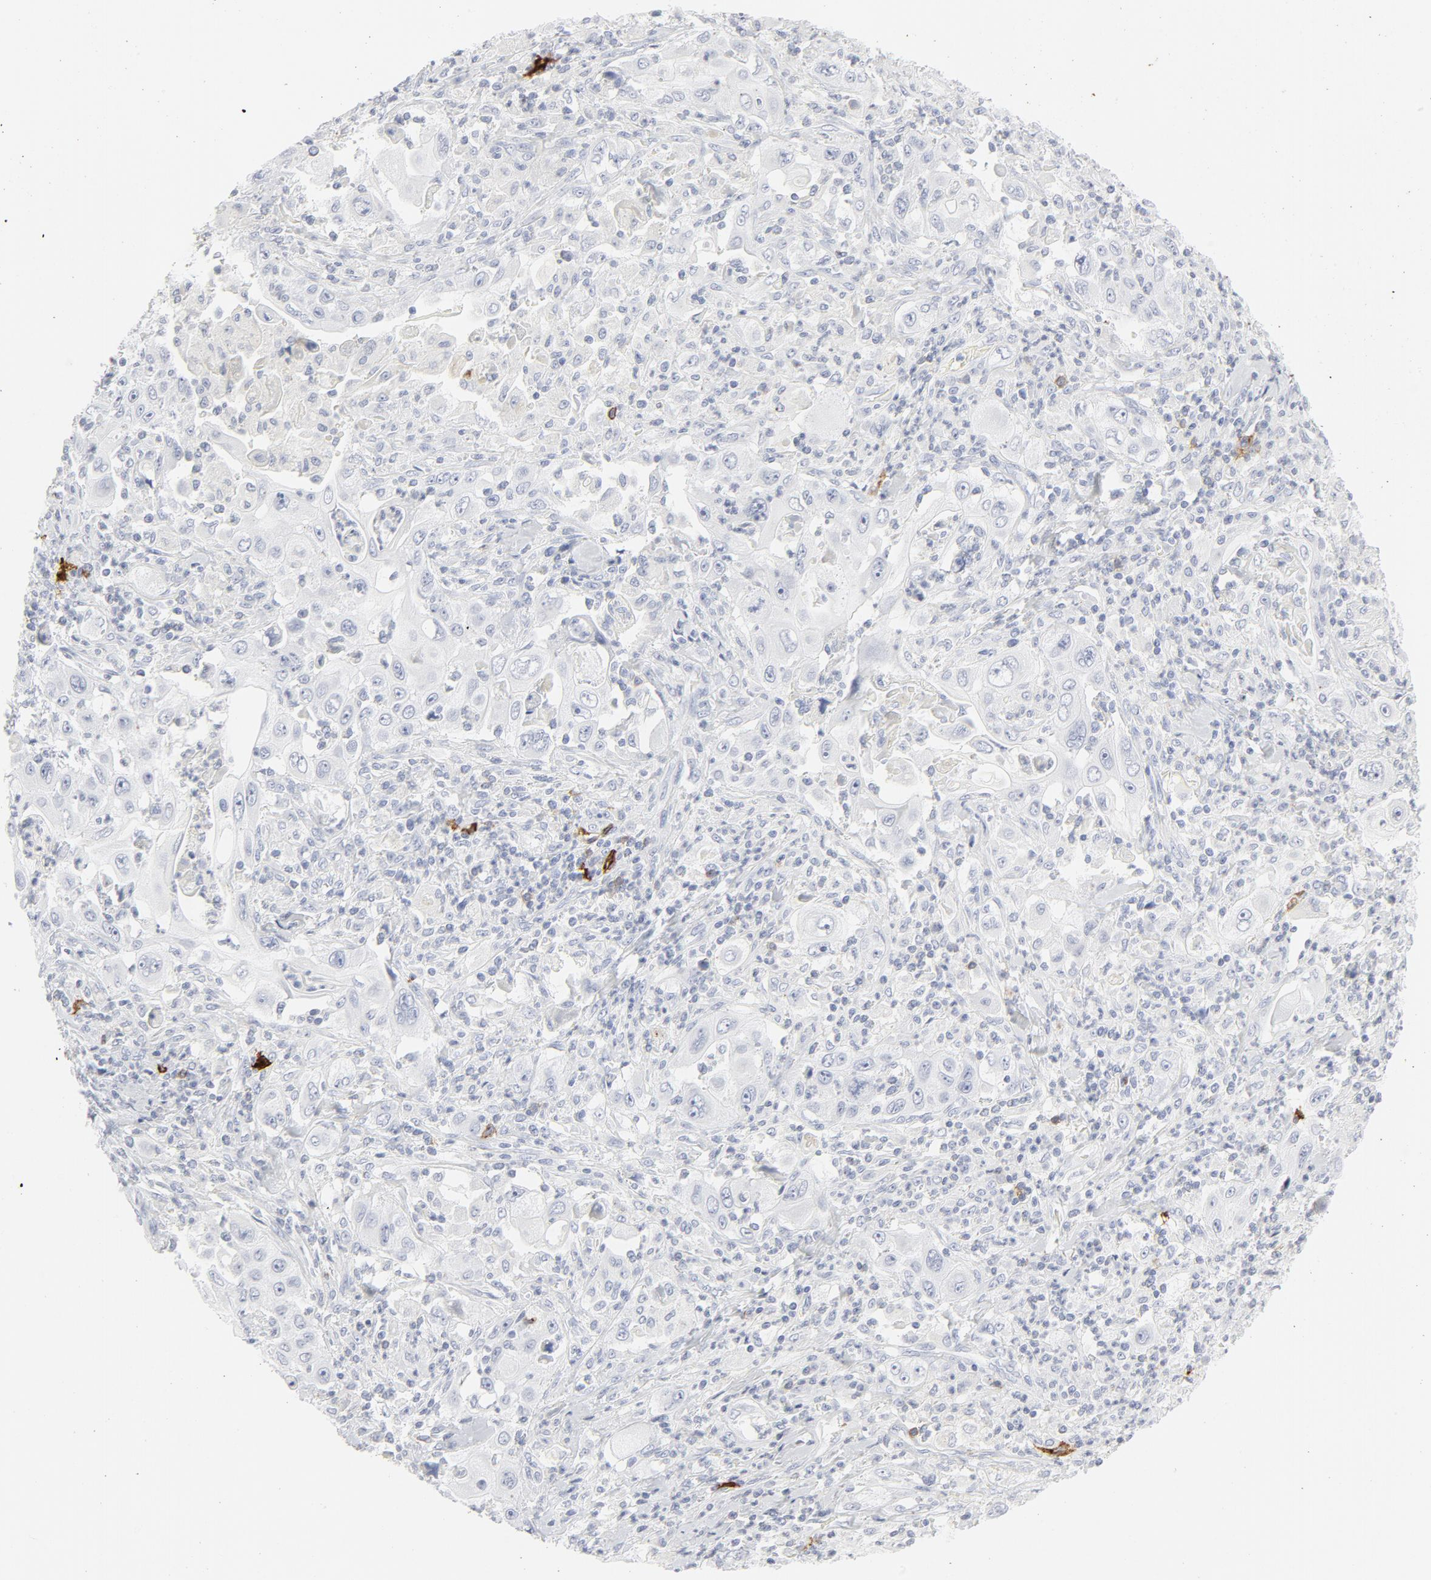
{"staining": {"intensity": "negative", "quantity": "none", "location": "none"}, "tissue": "pancreatic cancer", "cell_type": "Tumor cells", "image_type": "cancer", "snomed": [{"axis": "morphology", "description": "Adenocarcinoma, NOS"}, {"axis": "topography", "description": "Pancreas"}], "caption": "The micrograph shows no significant staining in tumor cells of pancreatic cancer (adenocarcinoma). (DAB (3,3'-diaminobenzidine) IHC with hematoxylin counter stain).", "gene": "CCR7", "patient": {"sex": "male", "age": 70}}